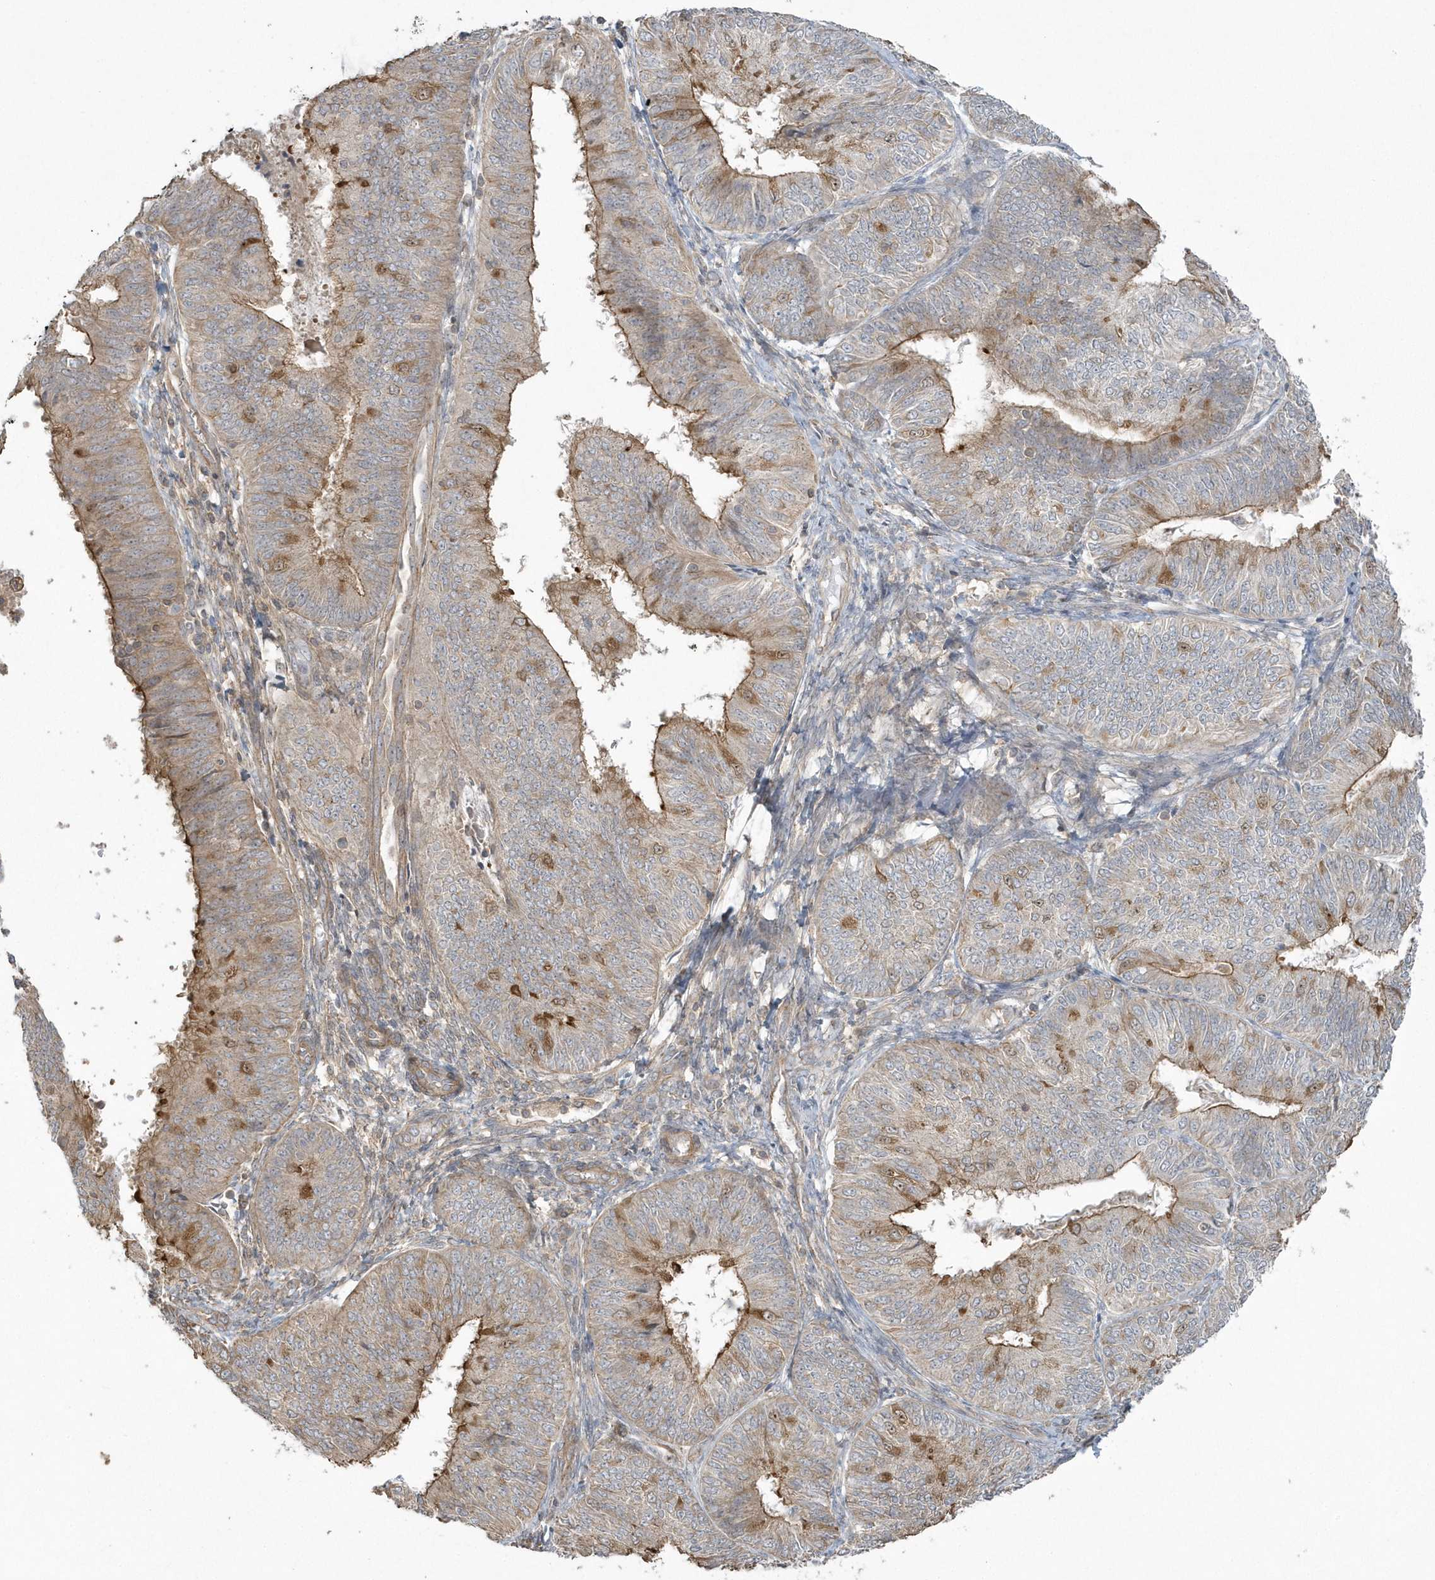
{"staining": {"intensity": "moderate", "quantity": "25%-75%", "location": "cytoplasmic/membranous"}, "tissue": "endometrial cancer", "cell_type": "Tumor cells", "image_type": "cancer", "snomed": [{"axis": "morphology", "description": "Adenocarcinoma, NOS"}, {"axis": "topography", "description": "Endometrium"}], "caption": "Protein expression analysis of endometrial cancer reveals moderate cytoplasmic/membranous expression in approximately 25%-75% of tumor cells.", "gene": "ARMC8", "patient": {"sex": "female", "age": 58}}